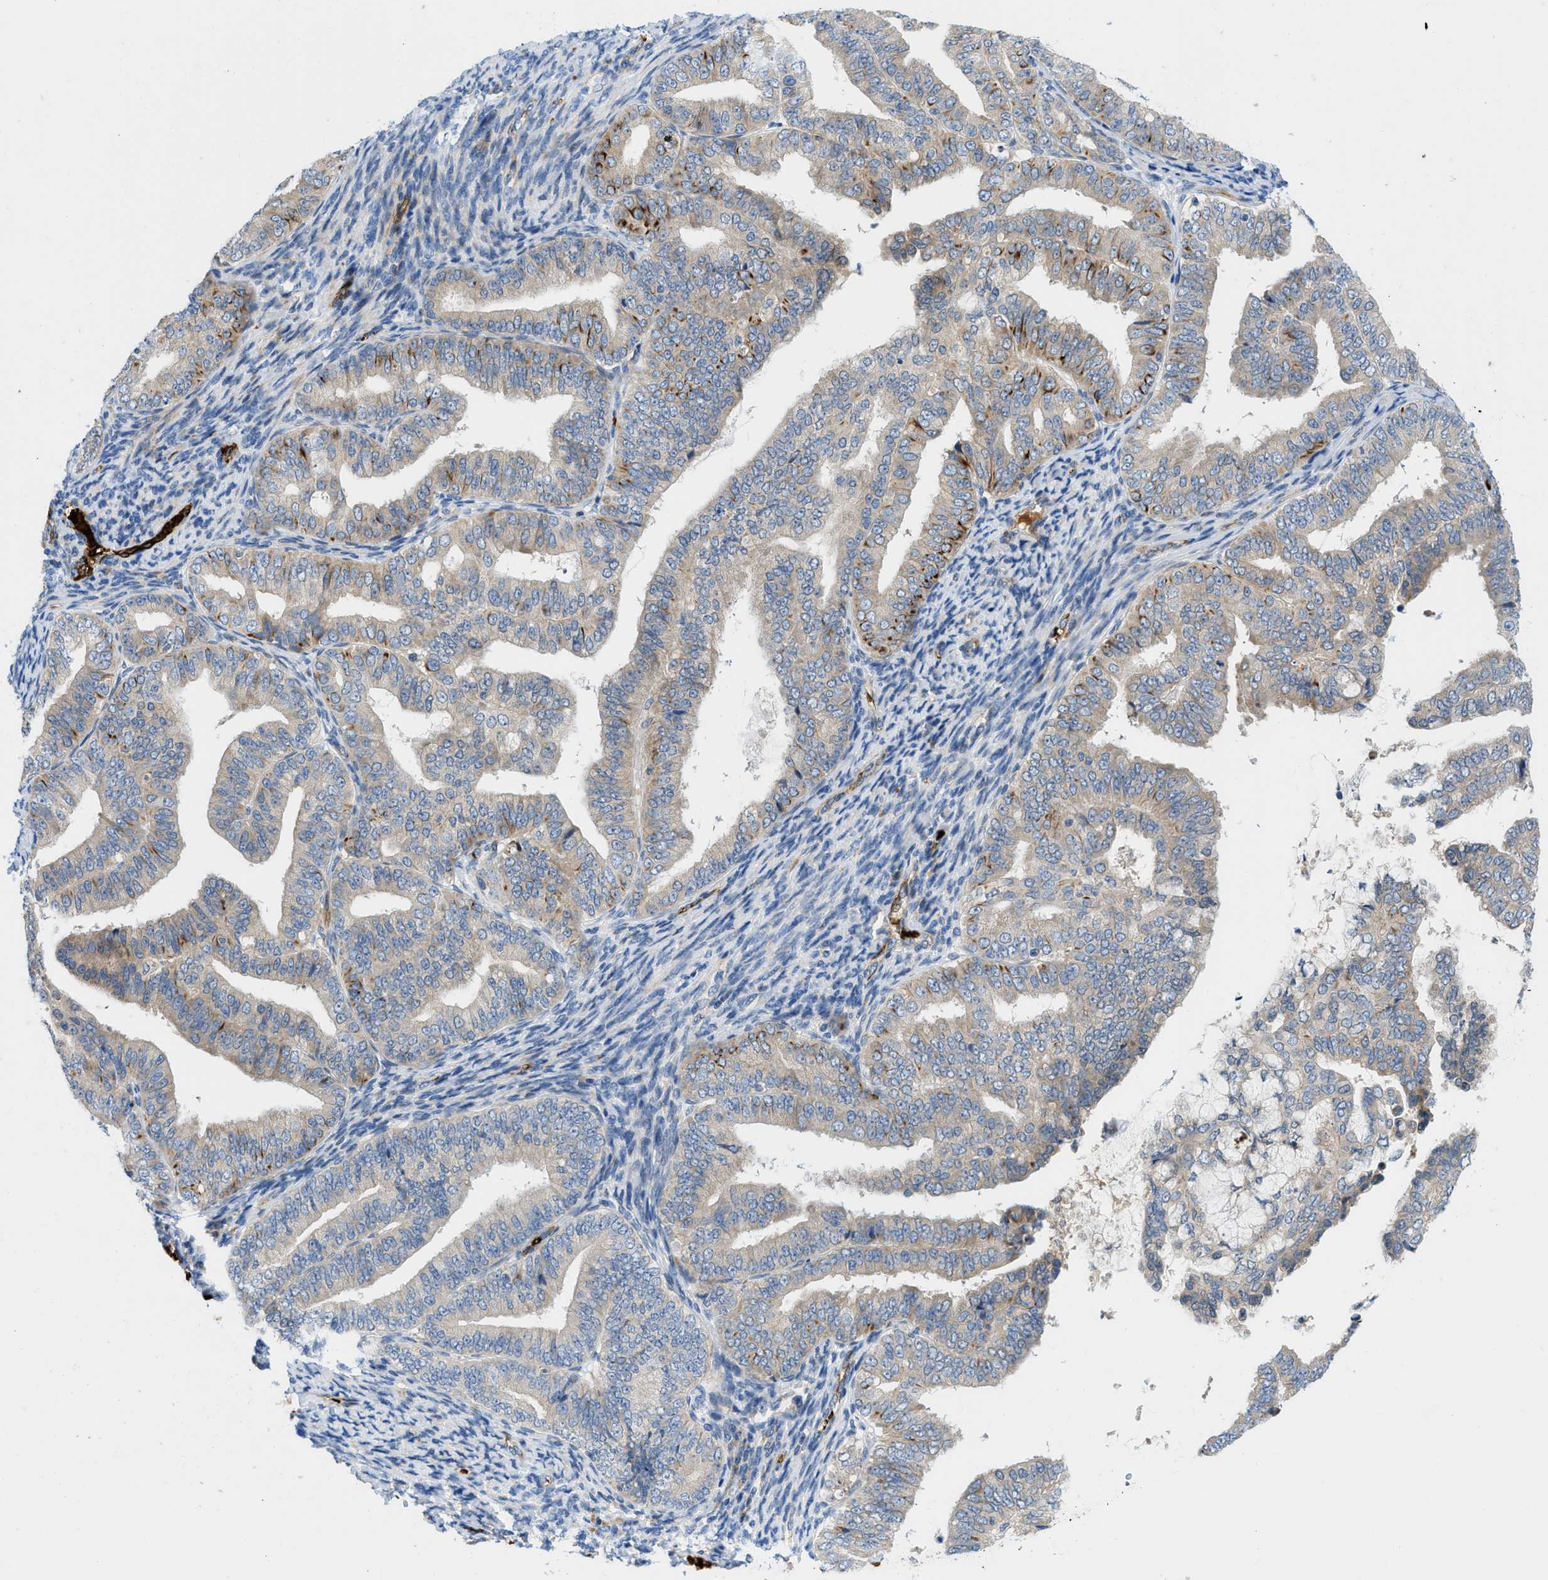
{"staining": {"intensity": "weak", "quantity": "<25%", "location": "cytoplasmic/membranous"}, "tissue": "endometrial cancer", "cell_type": "Tumor cells", "image_type": "cancer", "snomed": [{"axis": "morphology", "description": "Adenocarcinoma, NOS"}, {"axis": "topography", "description": "Endometrium"}], "caption": "Protein analysis of endometrial adenocarcinoma reveals no significant staining in tumor cells.", "gene": "ZNF831", "patient": {"sex": "female", "age": 63}}